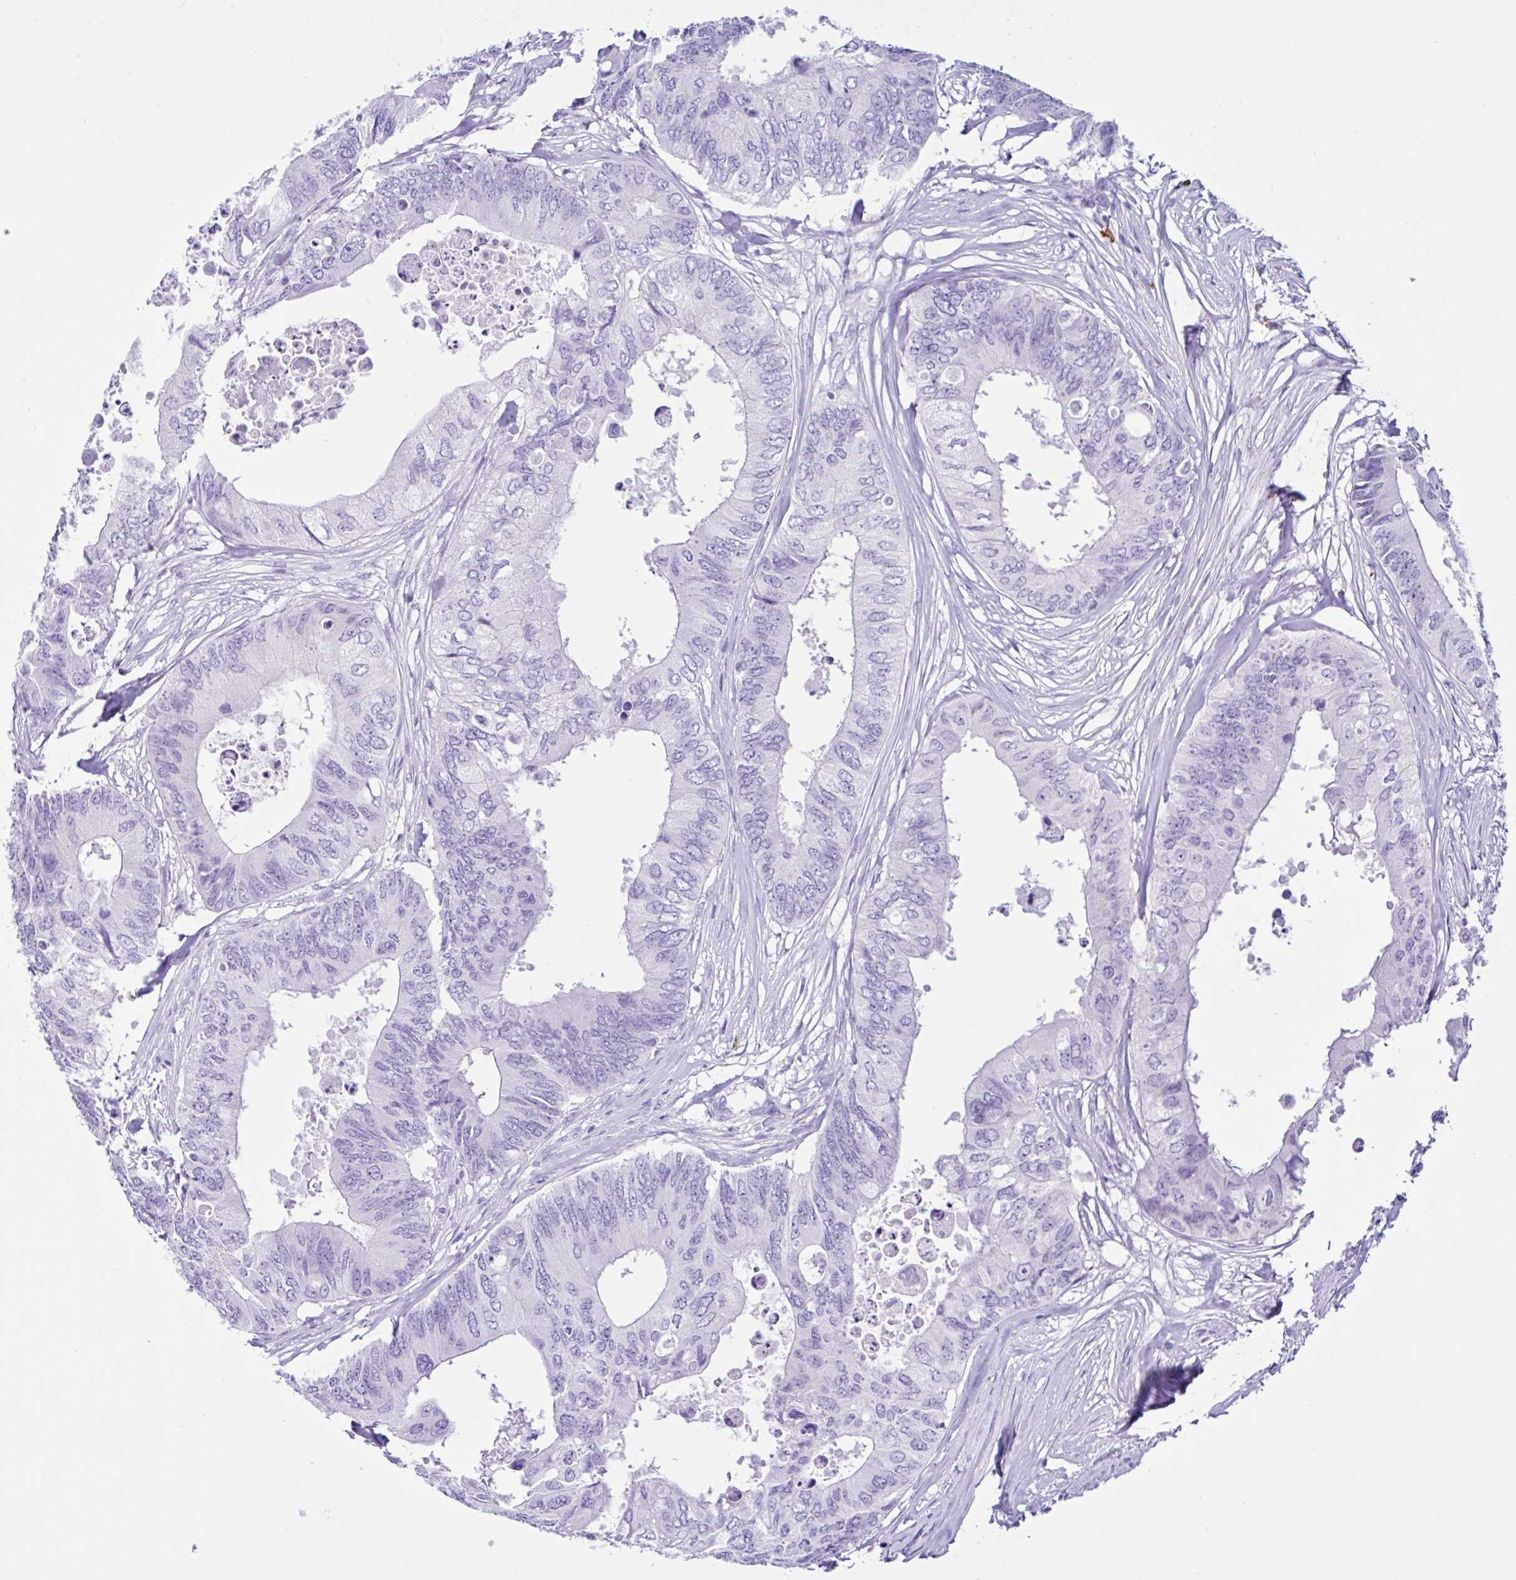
{"staining": {"intensity": "negative", "quantity": "none", "location": "none"}, "tissue": "colorectal cancer", "cell_type": "Tumor cells", "image_type": "cancer", "snomed": [{"axis": "morphology", "description": "Adenocarcinoma, NOS"}, {"axis": "topography", "description": "Colon"}], "caption": "Image shows no significant protein expression in tumor cells of adenocarcinoma (colorectal).", "gene": "PIGF", "patient": {"sex": "male", "age": 71}}